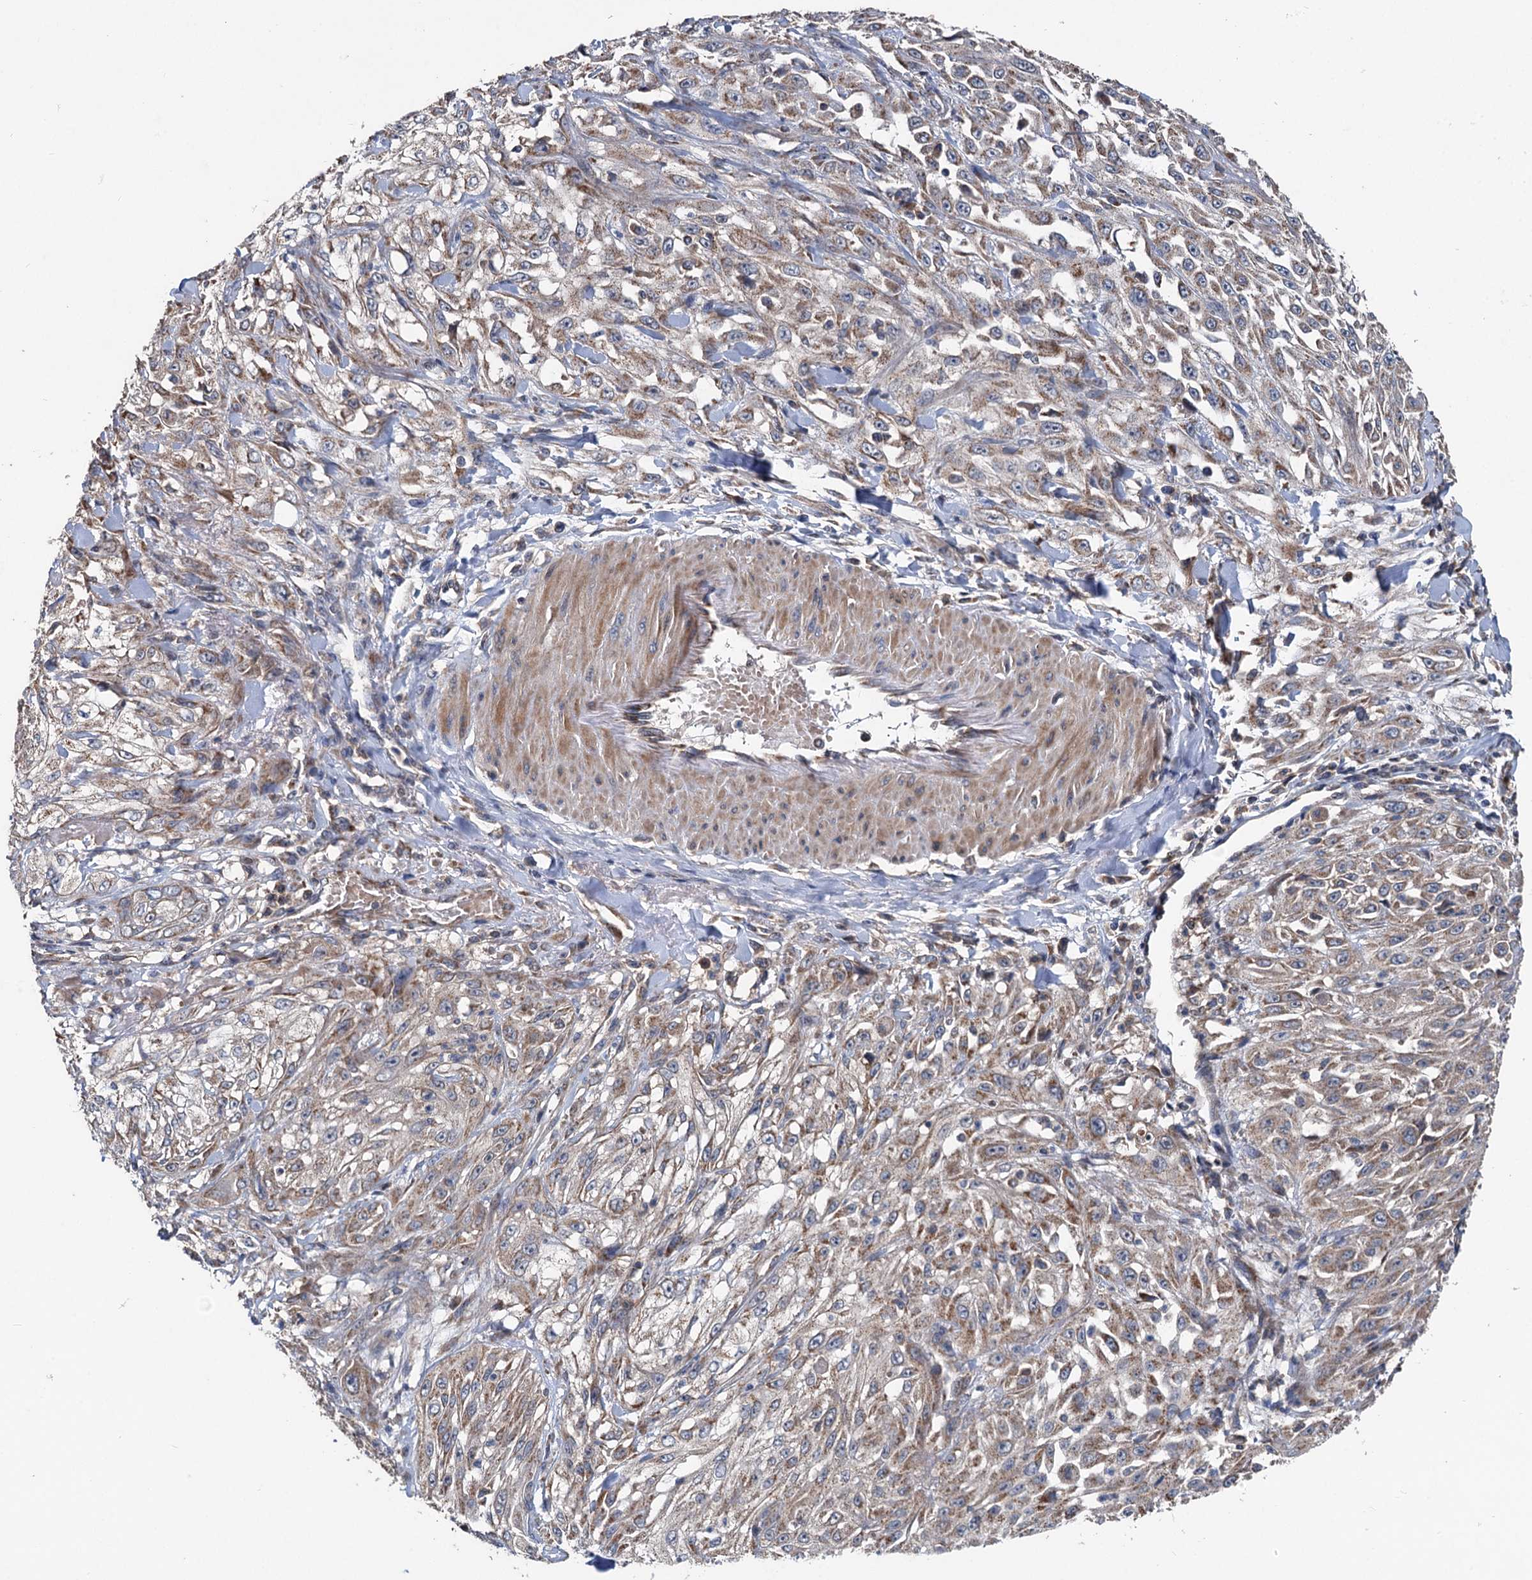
{"staining": {"intensity": "weak", "quantity": "25%-75%", "location": "cytoplasmic/membranous"}, "tissue": "skin cancer", "cell_type": "Tumor cells", "image_type": "cancer", "snomed": [{"axis": "morphology", "description": "Squamous cell carcinoma, NOS"}, {"axis": "morphology", "description": "Squamous cell carcinoma, metastatic, NOS"}, {"axis": "topography", "description": "Skin"}, {"axis": "topography", "description": "Lymph node"}], "caption": "Protein staining of skin cancer (squamous cell carcinoma) tissue shows weak cytoplasmic/membranous expression in about 25%-75% of tumor cells.", "gene": "OTUB1", "patient": {"sex": "male", "age": 75}}